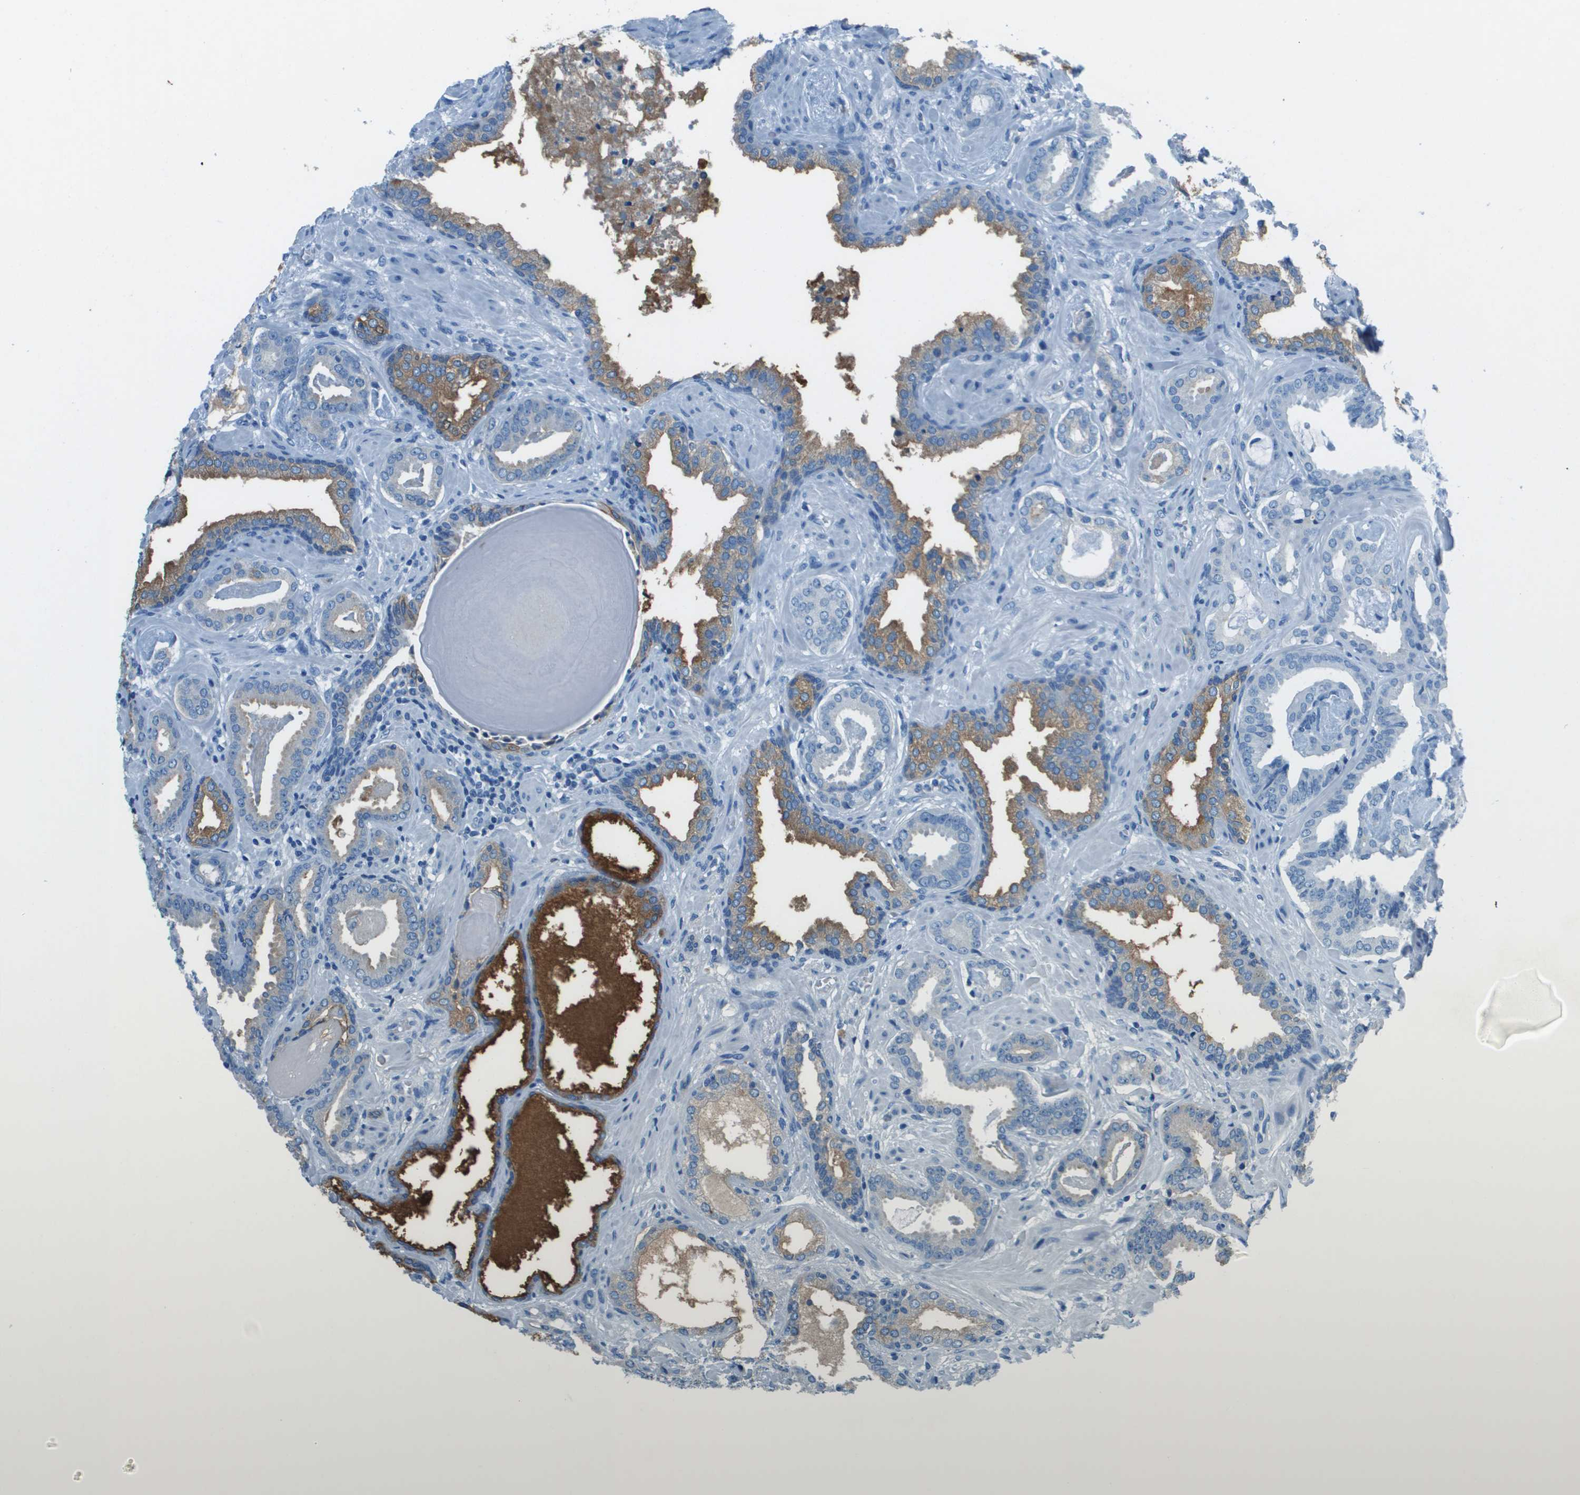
{"staining": {"intensity": "moderate", "quantity": "<25%", "location": "cytoplasmic/membranous"}, "tissue": "prostate cancer", "cell_type": "Tumor cells", "image_type": "cancer", "snomed": [{"axis": "morphology", "description": "Adenocarcinoma, Low grade"}, {"axis": "topography", "description": "Prostate"}], "caption": "Immunohistochemical staining of human prostate cancer (adenocarcinoma (low-grade)) demonstrates low levels of moderate cytoplasmic/membranous expression in about <25% of tumor cells. The staining was performed using DAB to visualize the protein expression in brown, while the nuclei were stained in blue with hematoxylin (Magnification: 20x).", "gene": "SLC16A10", "patient": {"sex": "male", "age": 53}}